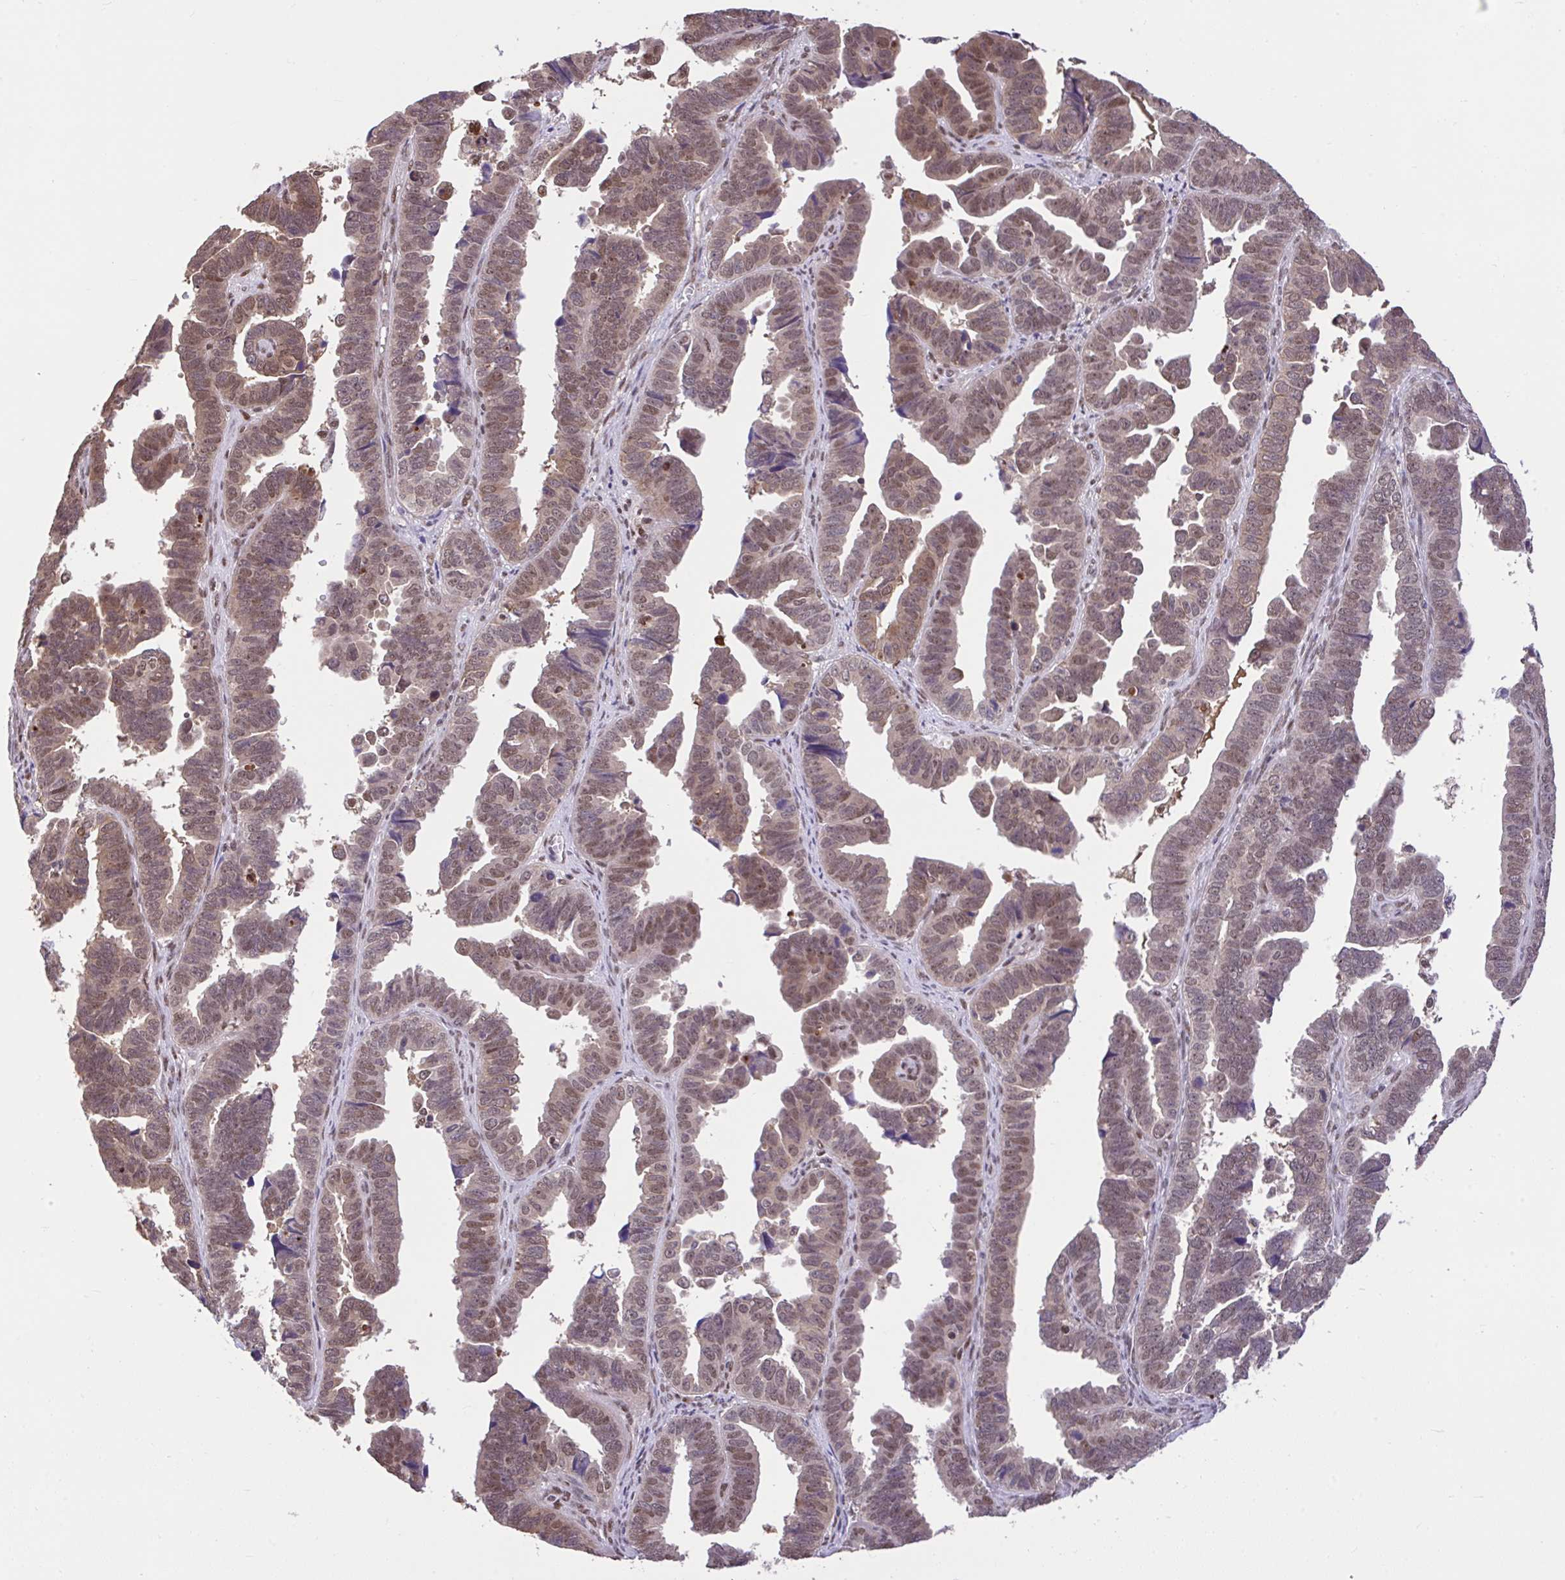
{"staining": {"intensity": "weak", "quantity": ">75%", "location": "cytoplasmic/membranous,nuclear"}, "tissue": "endometrial cancer", "cell_type": "Tumor cells", "image_type": "cancer", "snomed": [{"axis": "morphology", "description": "Adenocarcinoma, NOS"}, {"axis": "topography", "description": "Endometrium"}], "caption": "Approximately >75% of tumor cells in human endometrial adenocarcinoma show weak cytoplasmic/membranous and nuclear protein staining as visualized by brown immunohistochemical staining.", "gene": "GLIS3", "patient": {"sex": "female", "age": 75}}